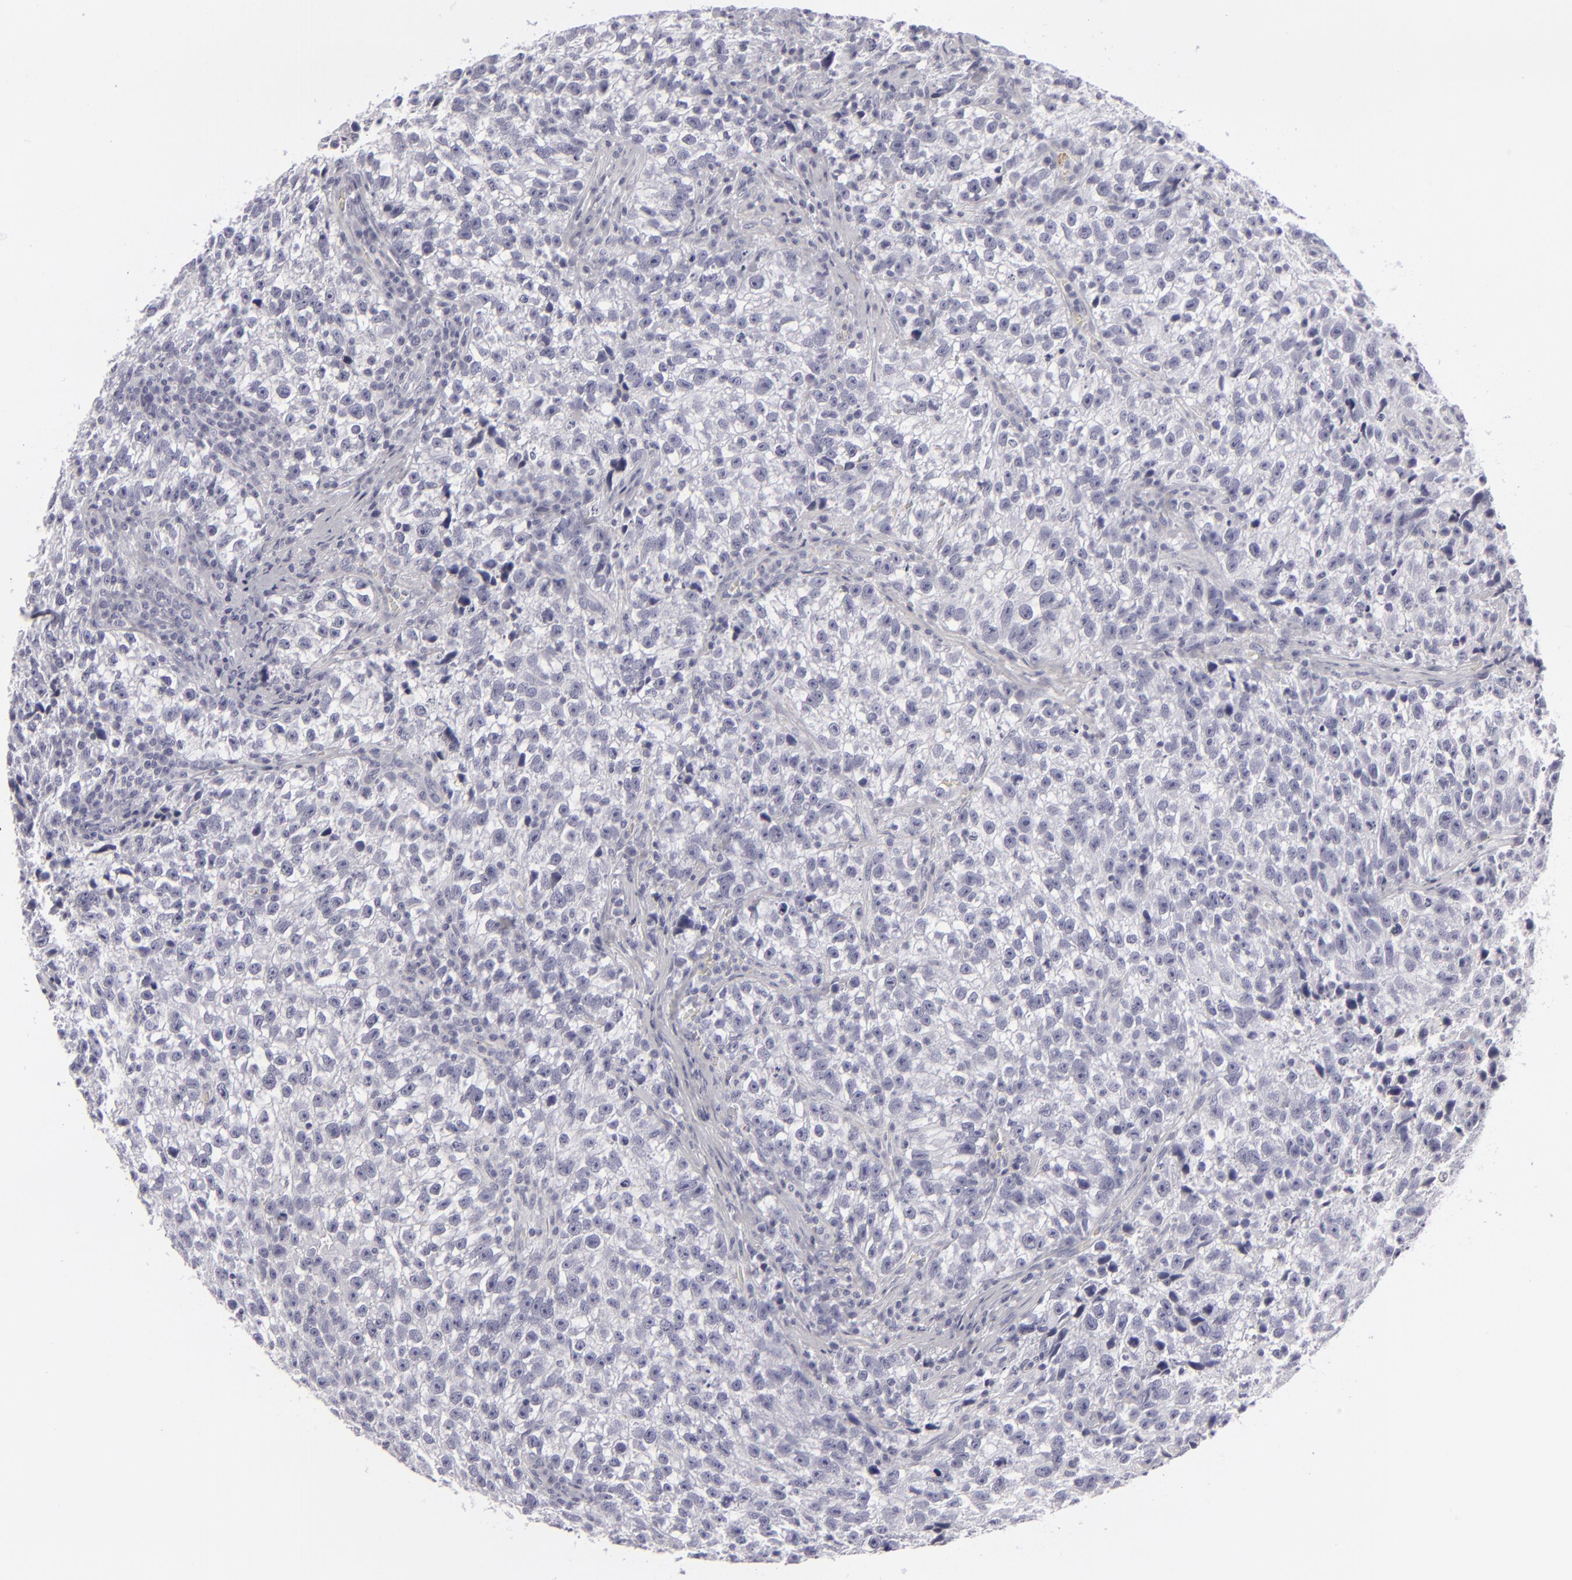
{"staining": {"intensity": "negative", "quantity": "none", "location": "none"}, "tissue": "testis cancer", "cell_type": "Tumor cells", "image_type": "cancer", "snomed": [{"axis": "morphology", "description": "Seminoma, NOS"}, {"axis": "topography", "description": "Testis"}], "caption": "High power microscopy photomicrograph of an immunohistochemistry (IHC) photomicrograph of testis cancer, revealing no significant positivity in tumor cells.", "gene": "C9", "patient": {"sex": "male", "age": 38}}